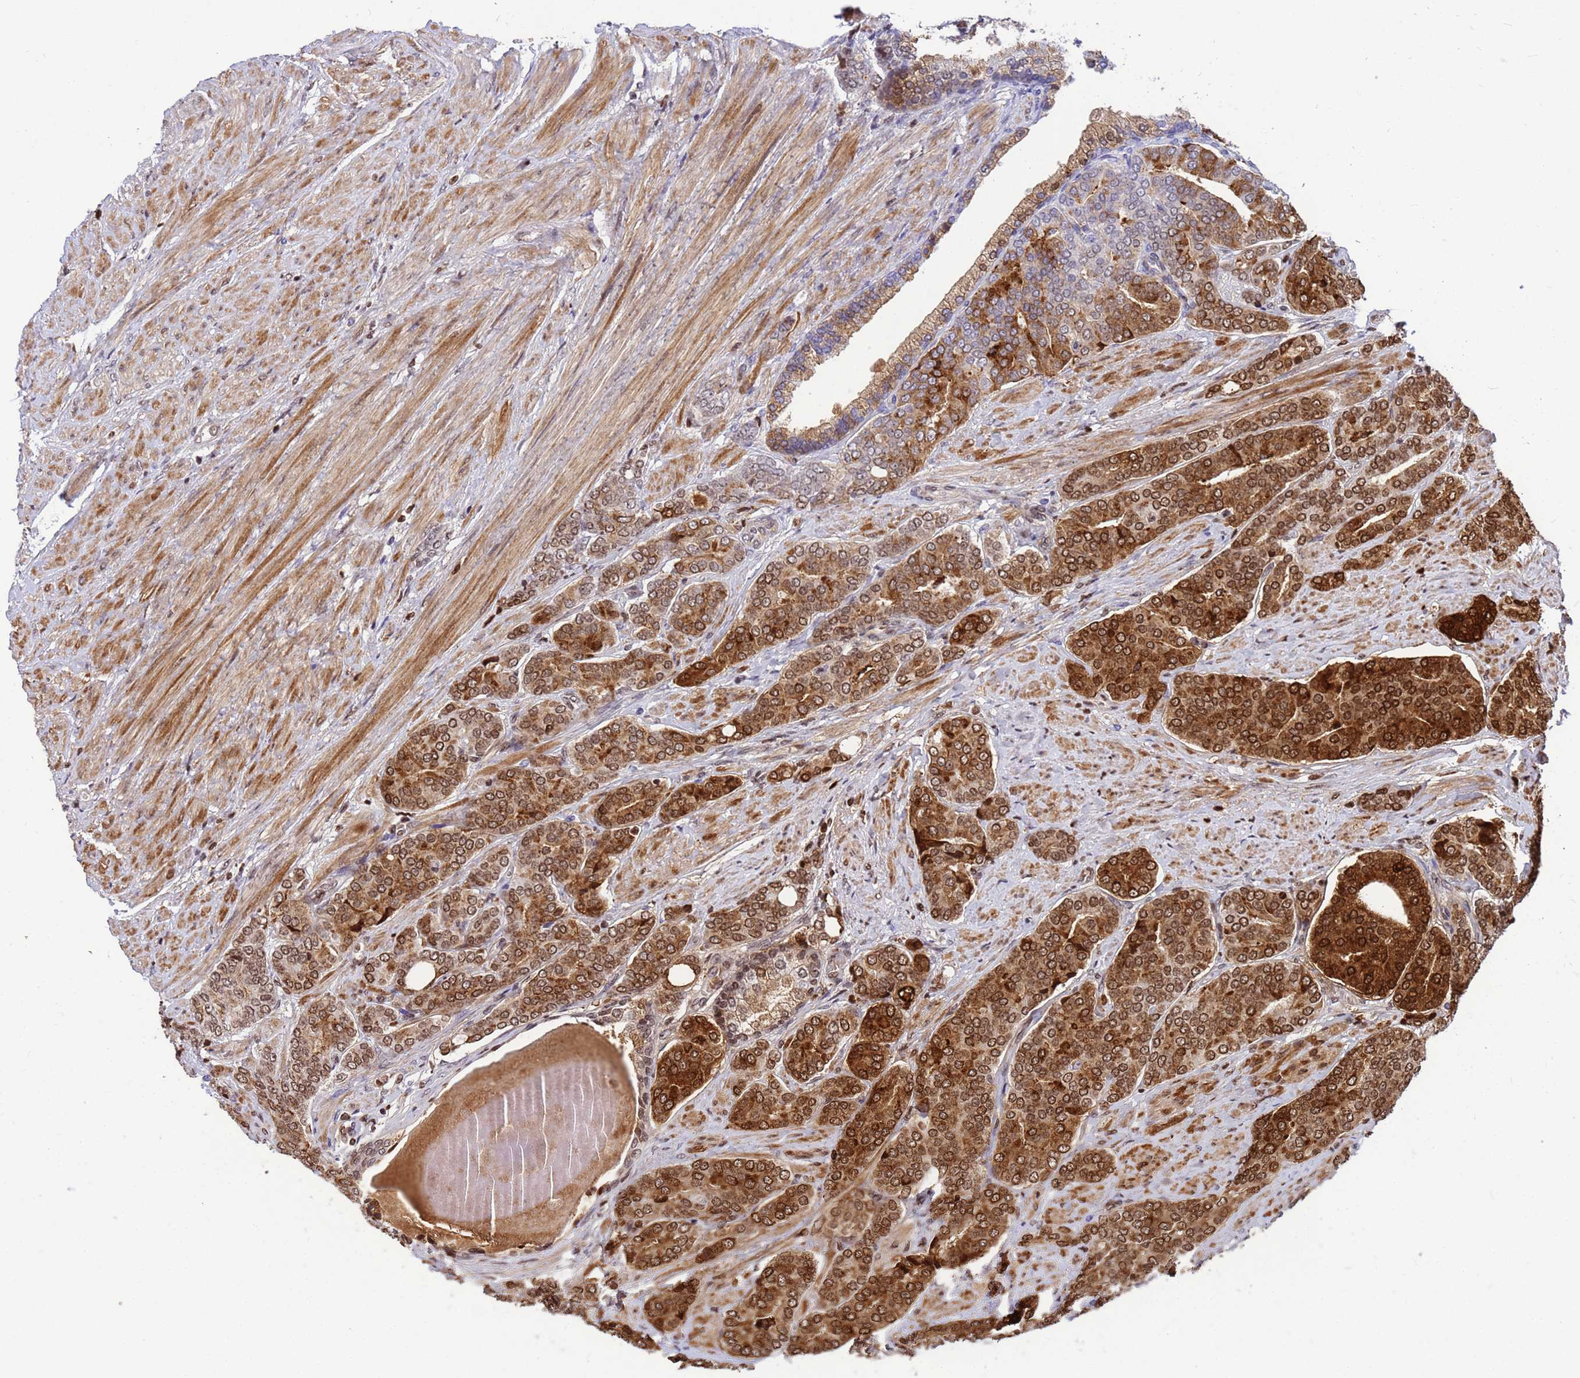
{"staining": {"intensity": "strong", "quantity": ">75%", "location": "cytoplasmic/membranous,nuclear"}, "tissue": "prostate cancer", "cell_type": "Tumor cells", "image_type": "cancer", "snomed": [{"axis": "morphology", "description": "Adenocarcinoma, High grade"}, {"axis": "topography", "description": "Prostate"}], "caption": "Protein positivity by IHC exhibits strong cytoplasmic/membranous and nuclear positivity in about >75% of tumor cells in adenocarcinoma (high-grade) (prostate). (IHC, brightfield microscopy, high magnification).", "gene": "ORM1", "patient": {"sex": "male", "age": 67}}